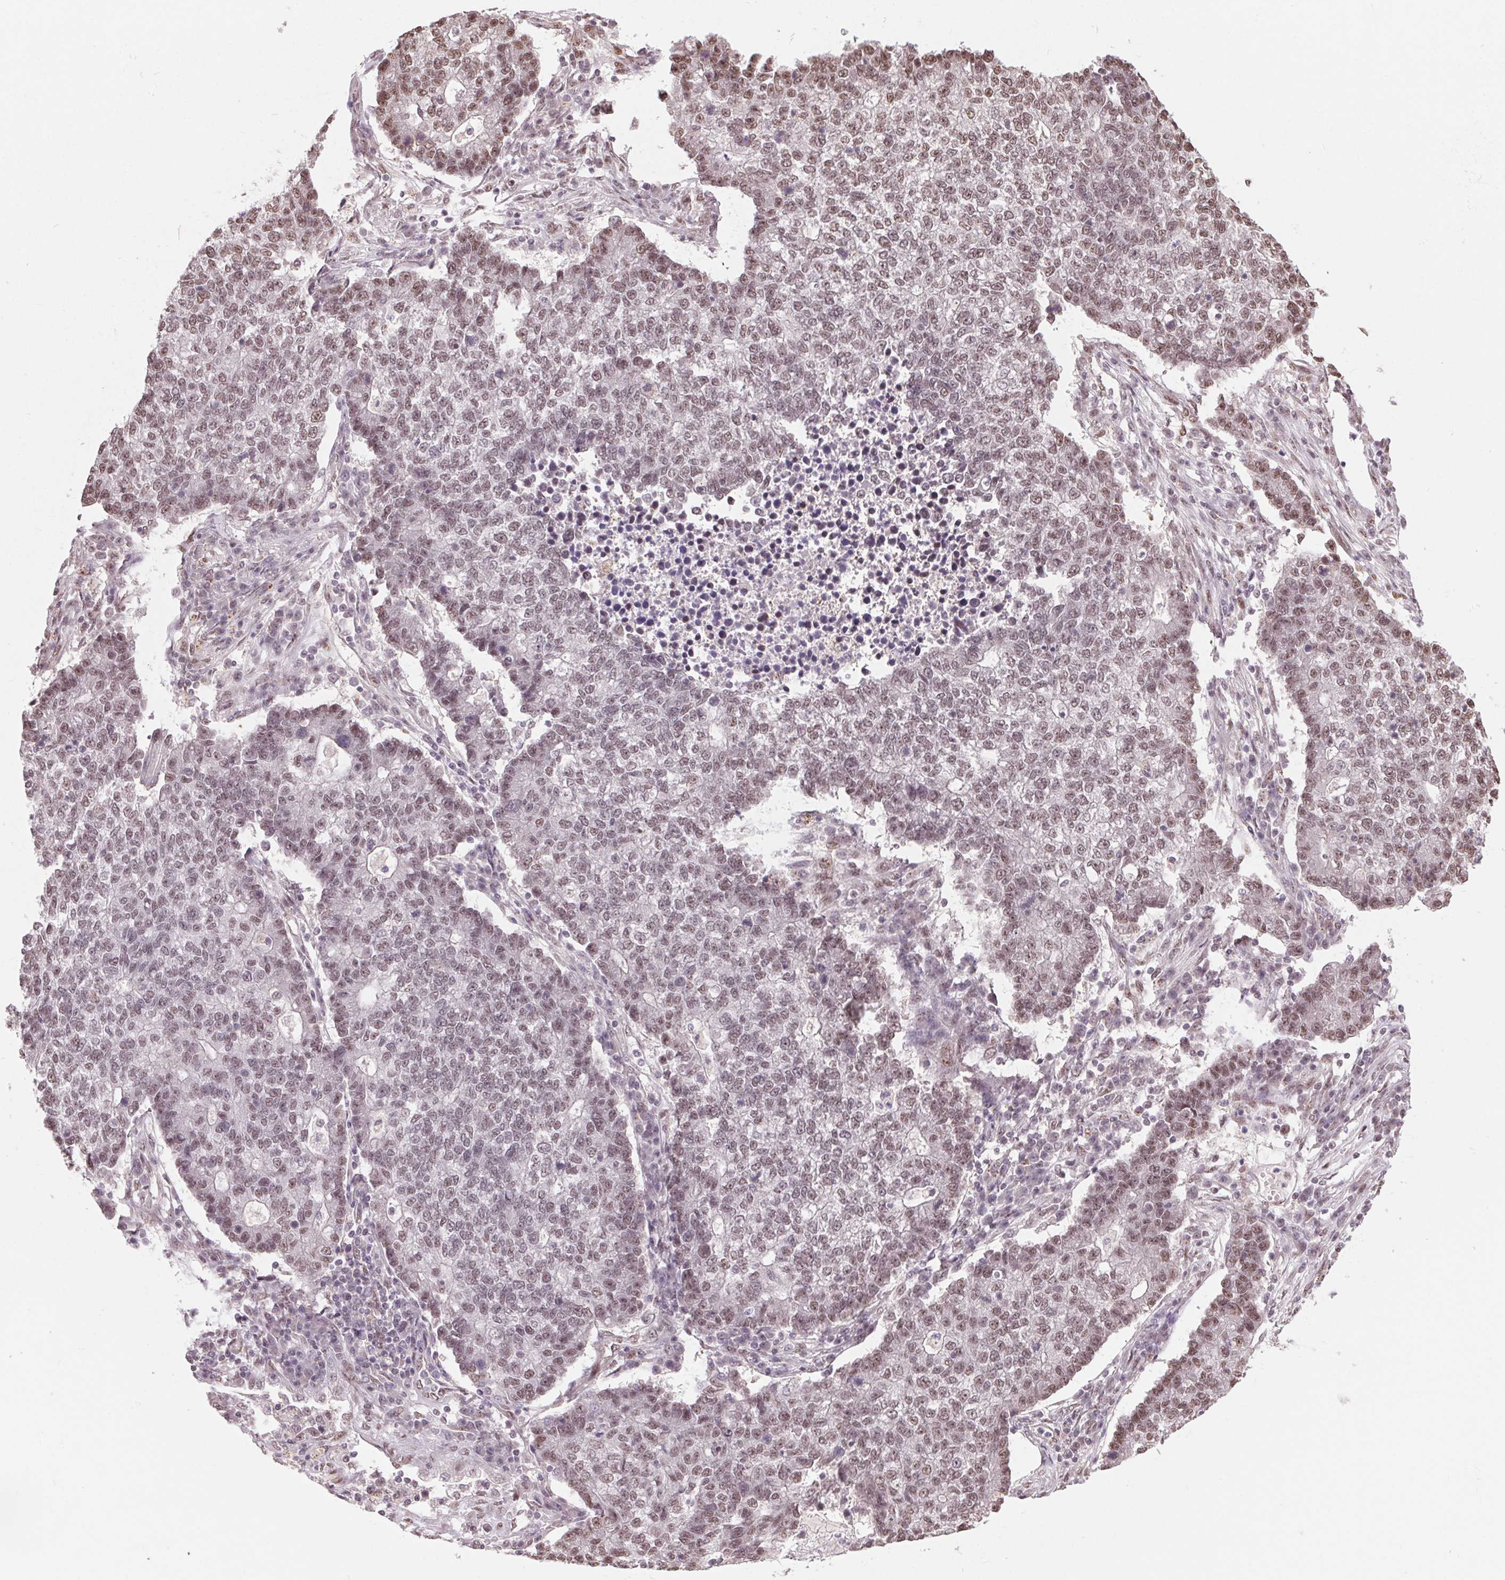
{"staining": {"intensity": "weak", "quantity": ">75%", "location": "nuclear"}, "tissue": "lung cancer", "cell_type": "Tumor cells", "image_type": "cancer", "snomed": [{"axis": "morphology", "description": "Adenocarcinoma, NOS"}, {"axis": "topography", "description": "Lung"}], "caption": "Immunohistochemical staining of lung cancer (adenocarcinoma) demonstrates low levels of weak nuclear staining in about >75% of tumor cells.", "gene": "RAD23A", "patient": {"sex": "male", "age": 57}}